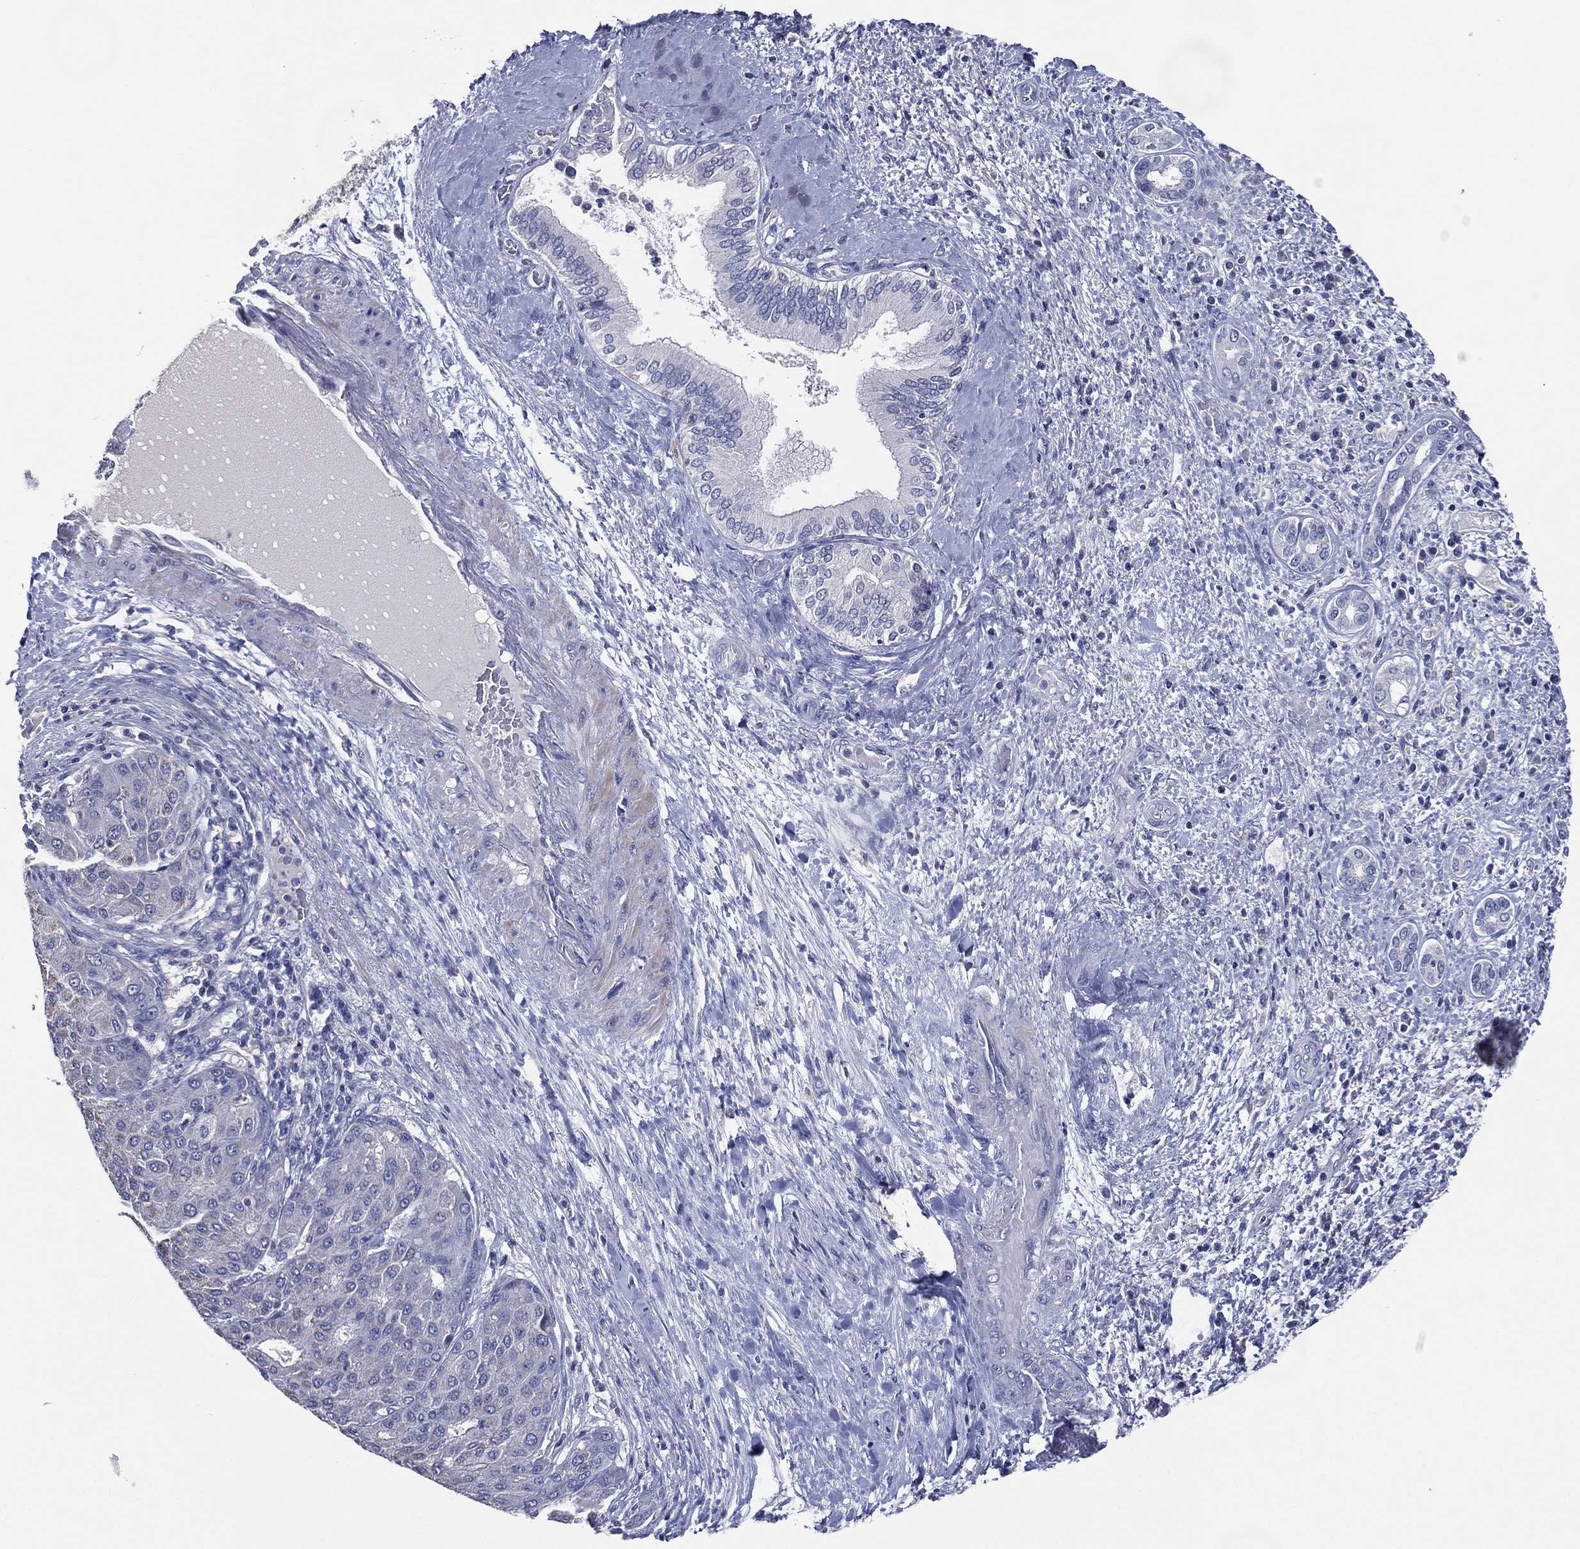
{"staining": {"intensity": "negative", "quantity": "none", "location": "none"}, "tissue": "liver cancer", "cell_type": "Tumor cells", "image_type": "cancer", "snomed": [{"axis": "morphology", "description": "Carcinoma, Hepatocellular, NOS"}, {"axis": "topography", "description": "Liver"}], "caption": "An IHC micrograph of liver cancer (hepatocellular carcinoma) is shown. There is no staining in tumor cells of liver cancer (hepatocellular carcinoma).", "gene": "TFAP2A", "patient": {"sex": "male", "age": 65}}